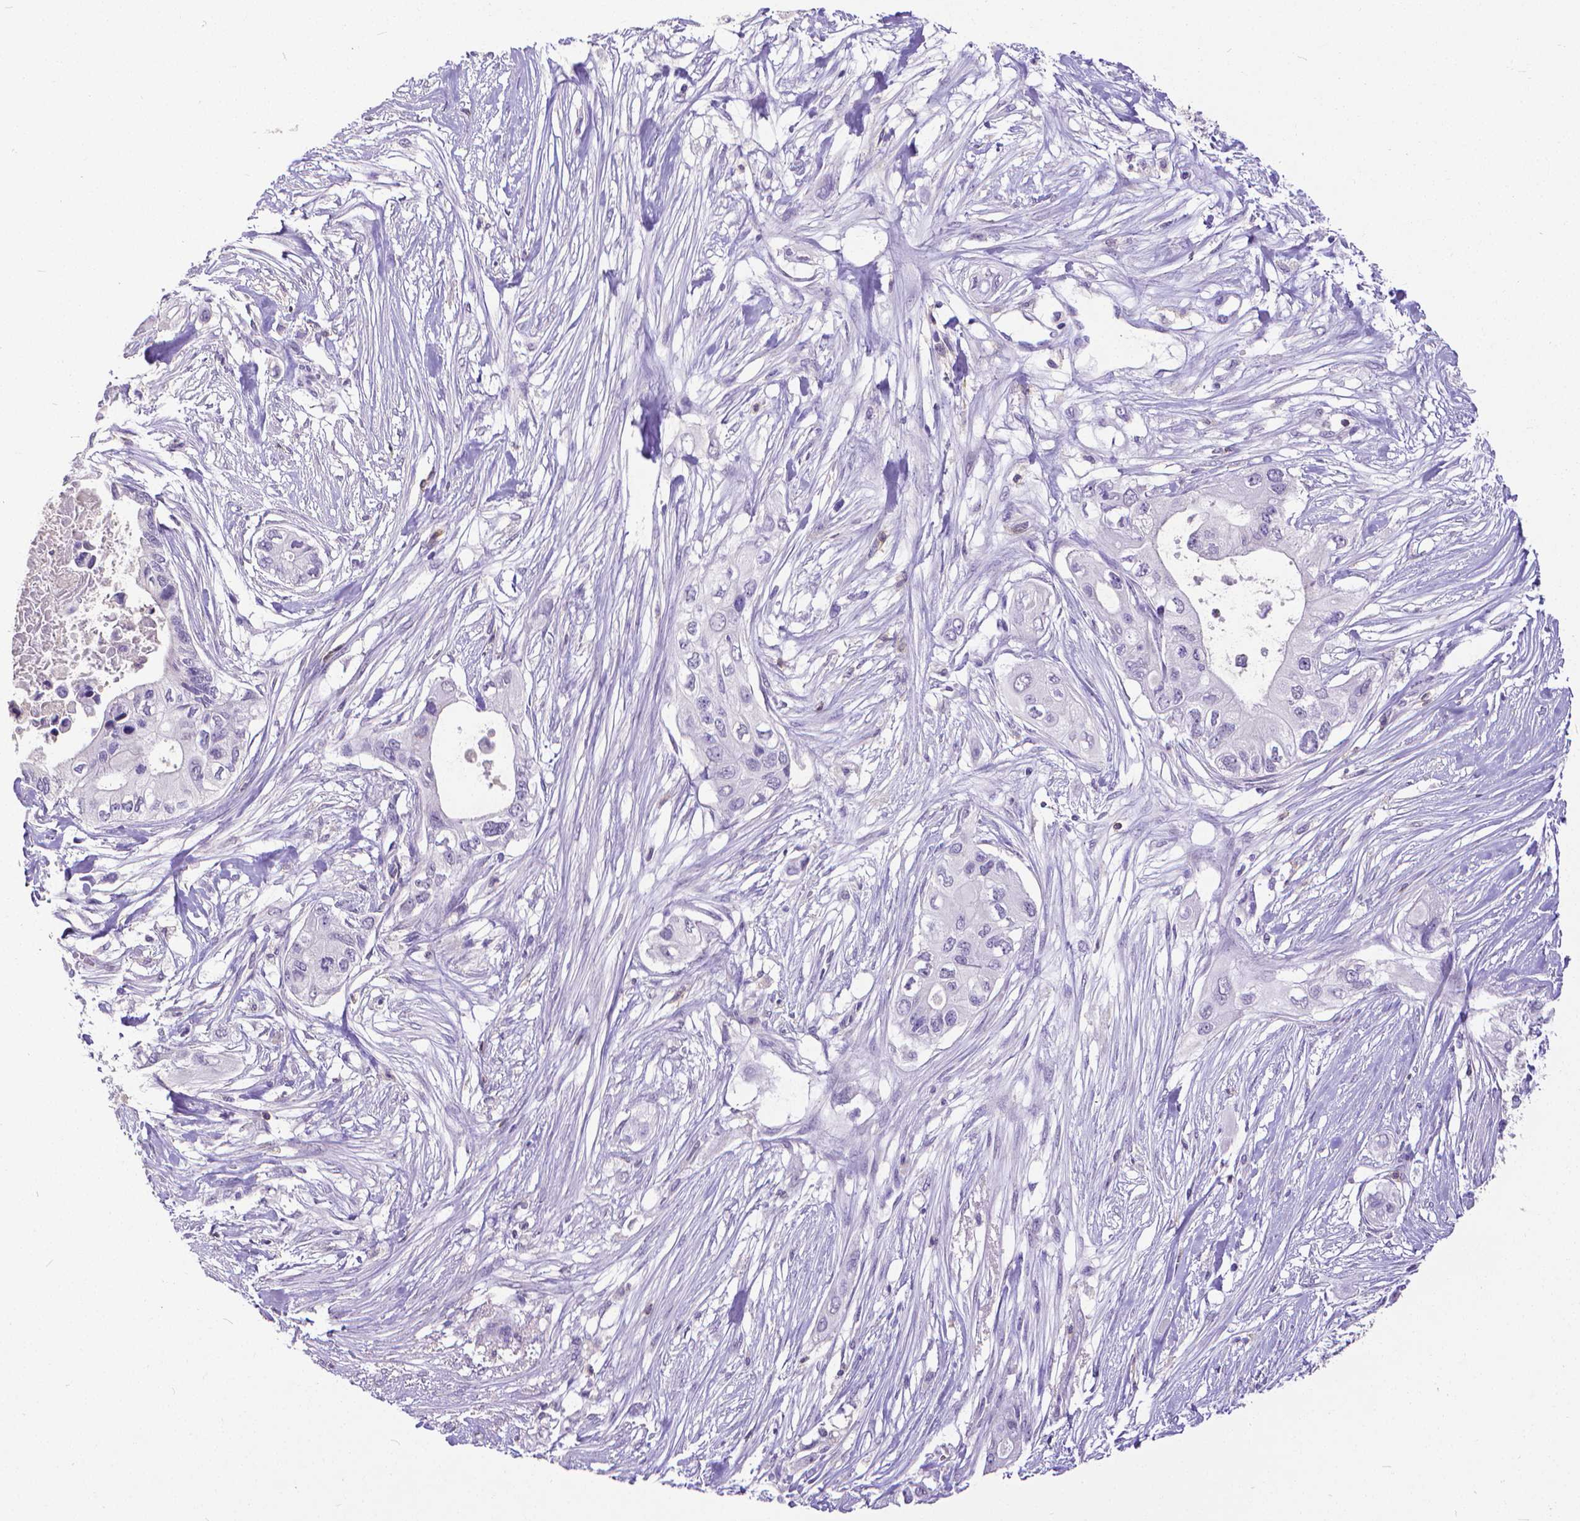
{"staining": {"intensity": "negative", "quantity": "none", "location": "none"}, "tissue": "pancreatic cancer", "cell_type": "Tumor cells", "image_type": "cancer", "snomed": [{"axis": "morphology", "description": "Adenocarcinoma, NOS"}, {"axis": "topography", "description": "Pancreas"}], "caption": "DAB (3,3'-diaminobenzidine) immunohistochemical staining of human pancreatic cancer (adenocarcinoma) displays no significant positivity in tumor cells. Brightfield microscopy of immunohistochemistry (IHC) stained with DAB (brown) and hematoxylin (blue), captured at high magnification.", "gene": "CD4", "patient": {"sex": "female", "age": 63}}